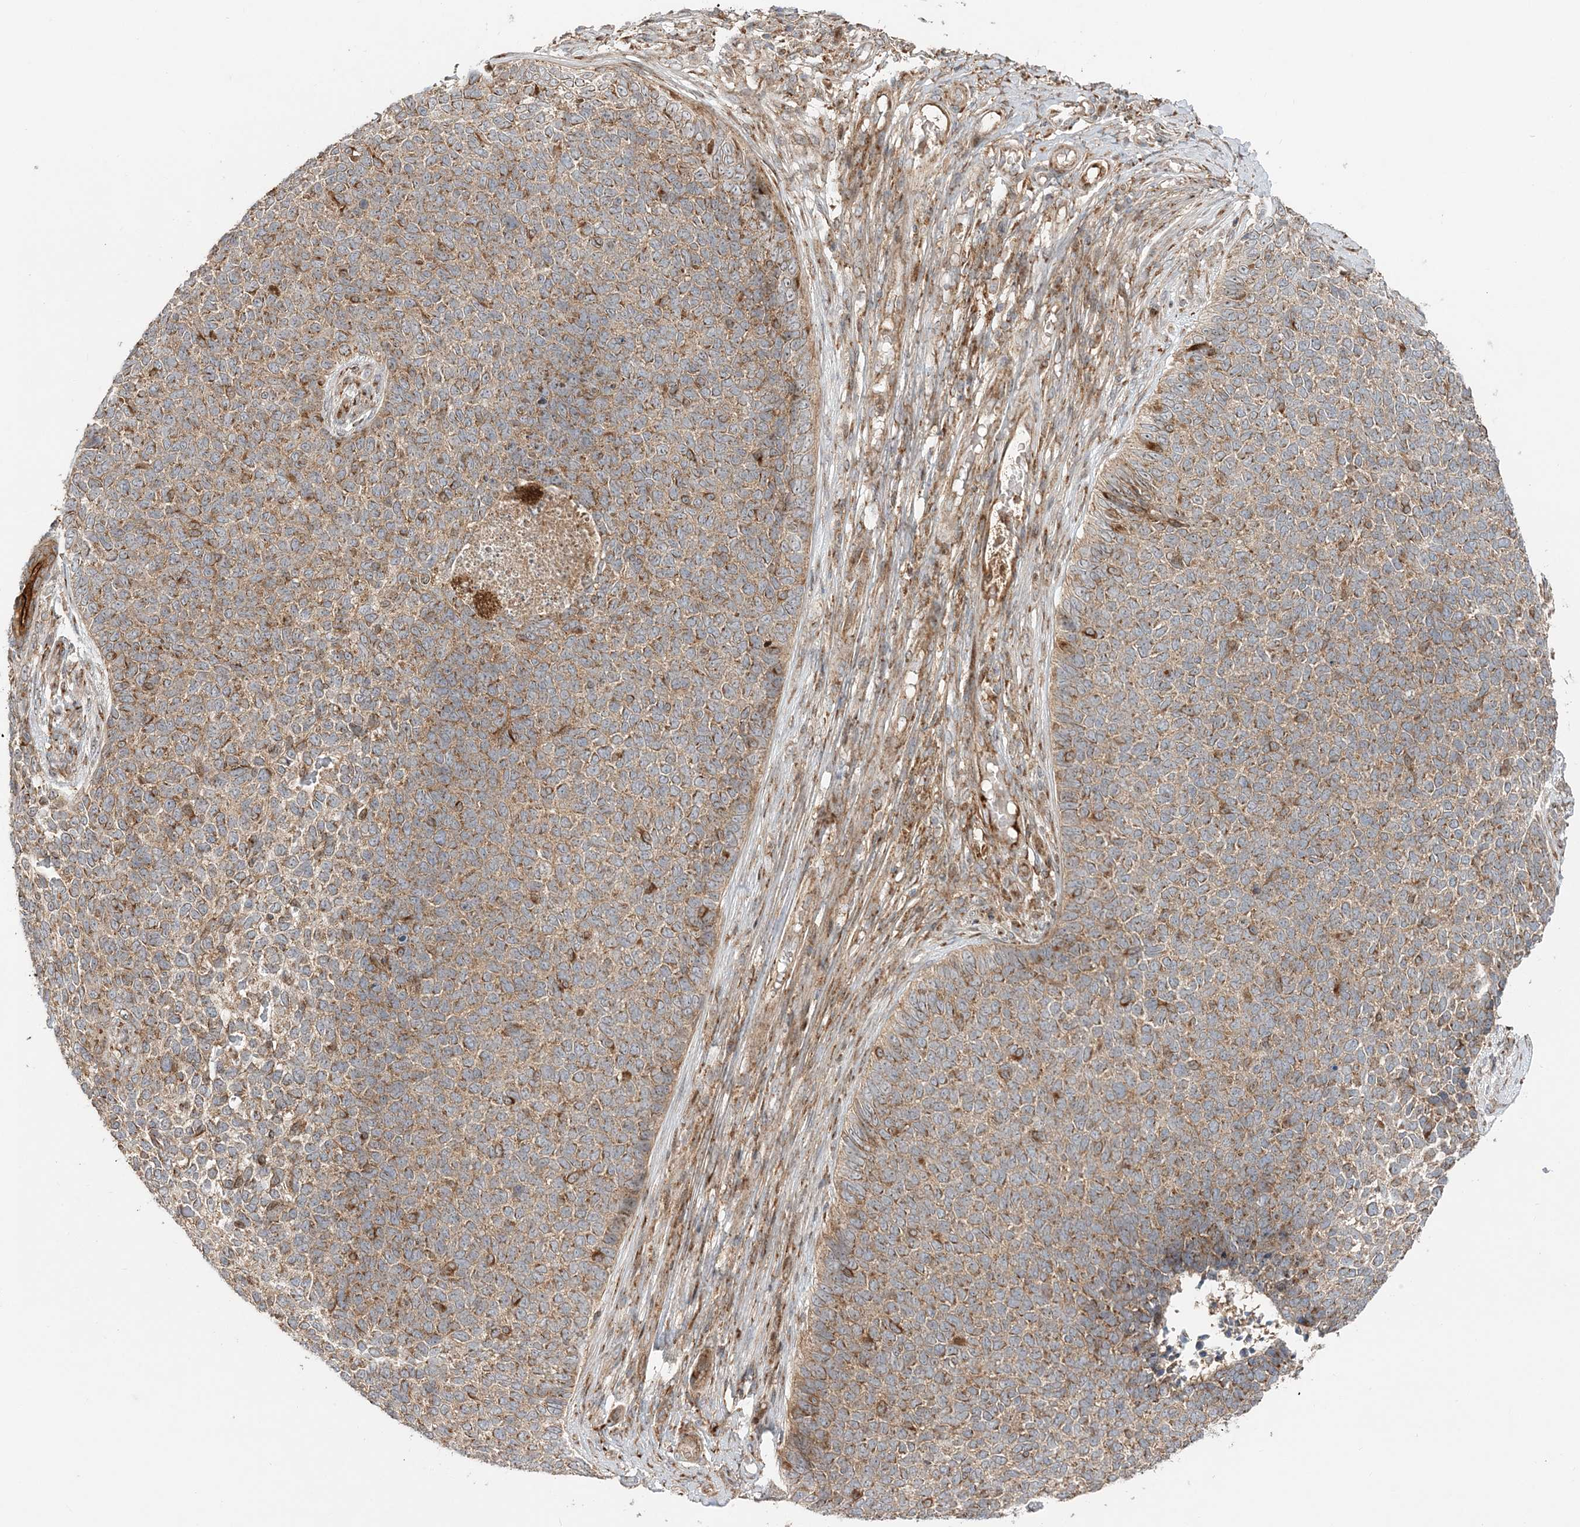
{"staining": {"intensity": "weak", "quantity": ">75%", "location": "cytoplasmic/membranous"}, "tissue": "skin cancer", "cell_type": "Tumor cells", "image_type": "cancer", "snomed": [{"axis": "morphology", "description": "Basal cell carcinoma"}, {"axis": "topography", "description": "Skin"}], "caption": "There is low levels of weak cytoplasmic/membranous expression in tumor cells of basal cell carcinoma (skin), as demonstrated by immunohistochemical staining (brown color).", "gene": "ABCC3", "patient": {"sex": "female", "age": 84}}